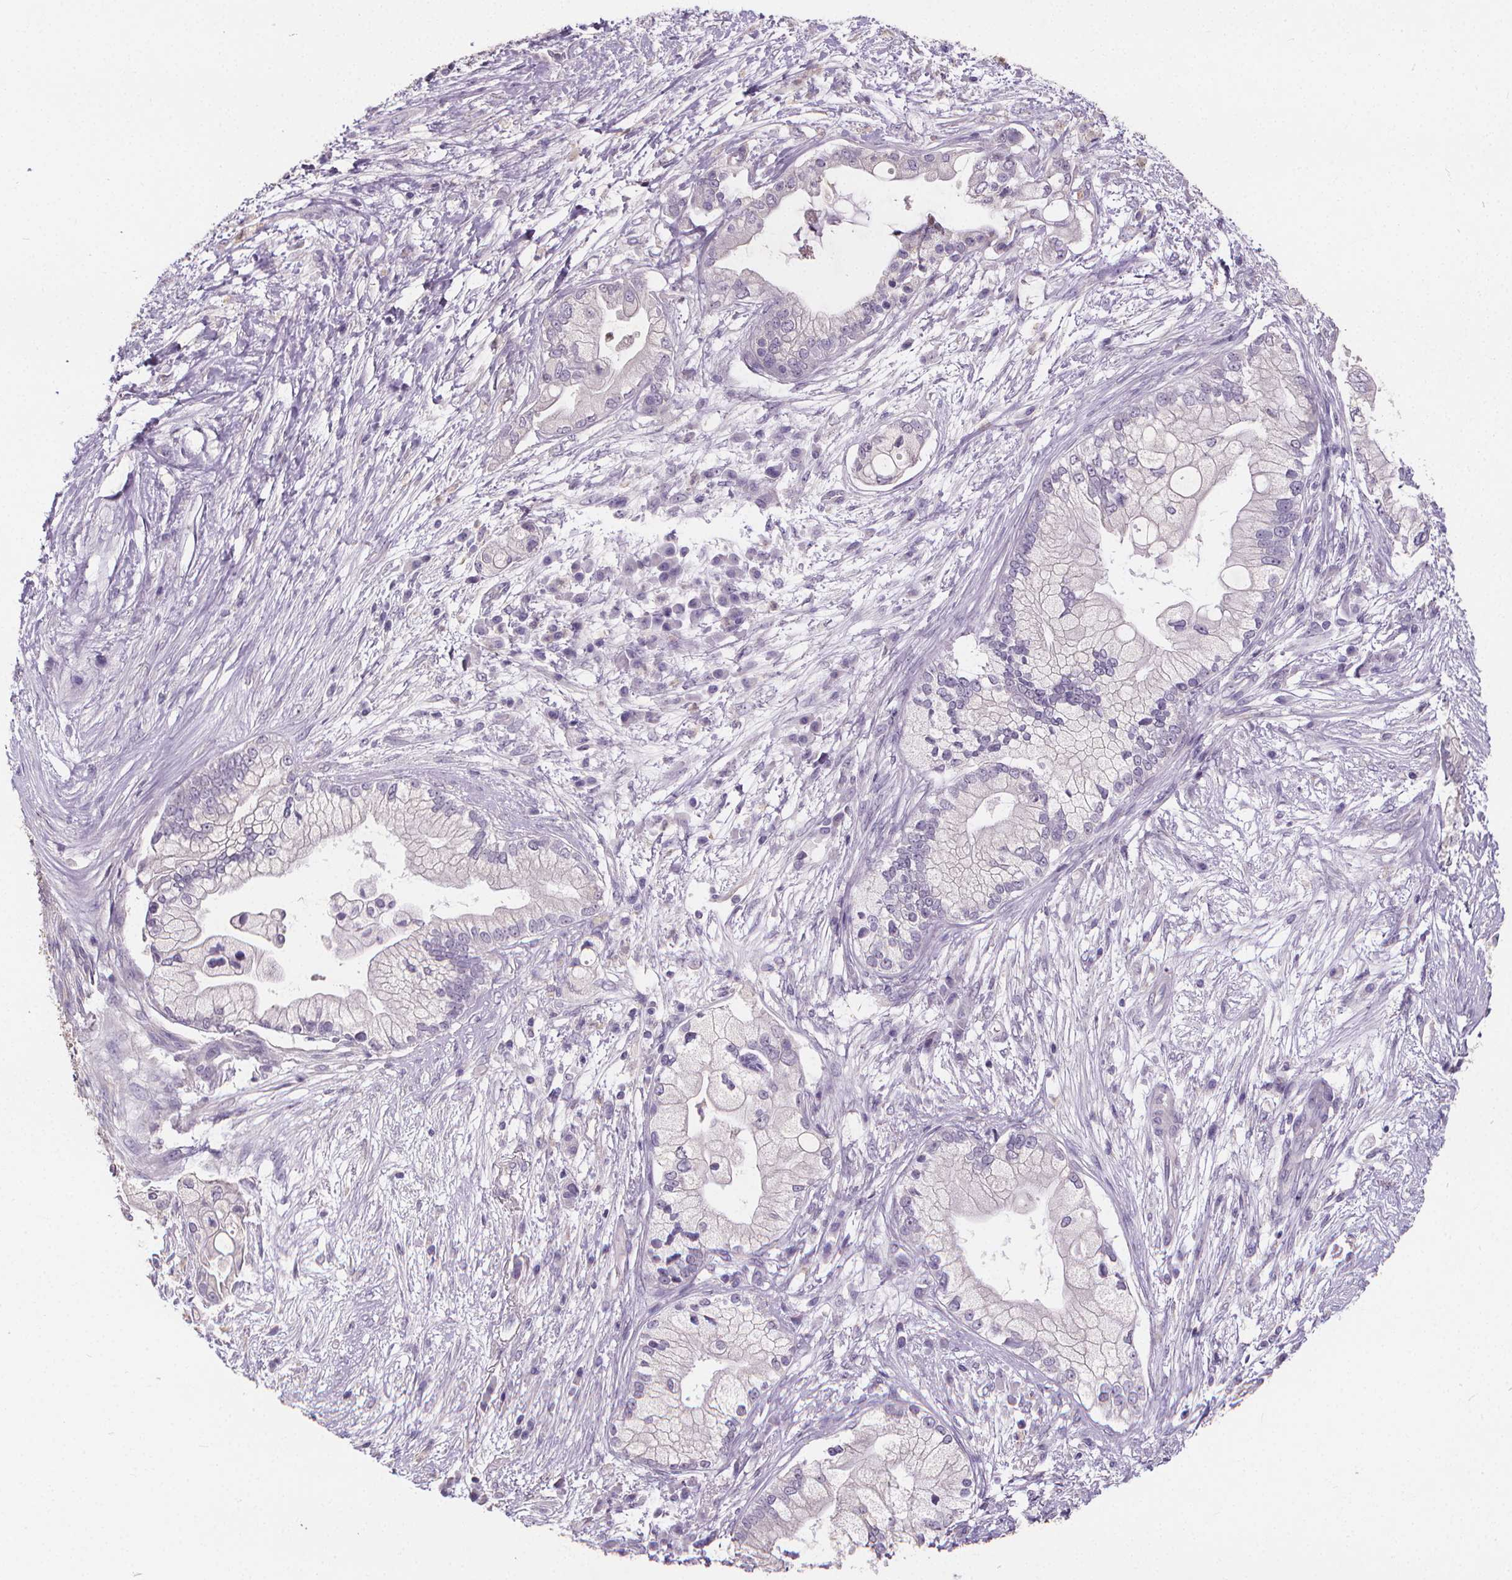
{"staining": {"intensity": "negative", "quantity": "none", "location": "none"}, "tissue": "pancreatic cancer", "cell_type": "Tumor cells", "image_type": "cancer", "snomed": [{"axis": "morphology", "description": "Adenocarcinoma, NOS"}, {"axis": "topography", "description": "Pancreas"}], "caption": "Immunohistochemical staining of human pancreatic cancer (adenocarcinoma) displays no significant staining in tumor cells. Brightfield microscopy of IHC stained with DAB (brown) and hematoxylin (blue), captured at high magnification.", "gene": "ATP6V1D", "patient": {"sex": "female", "age": 69}}